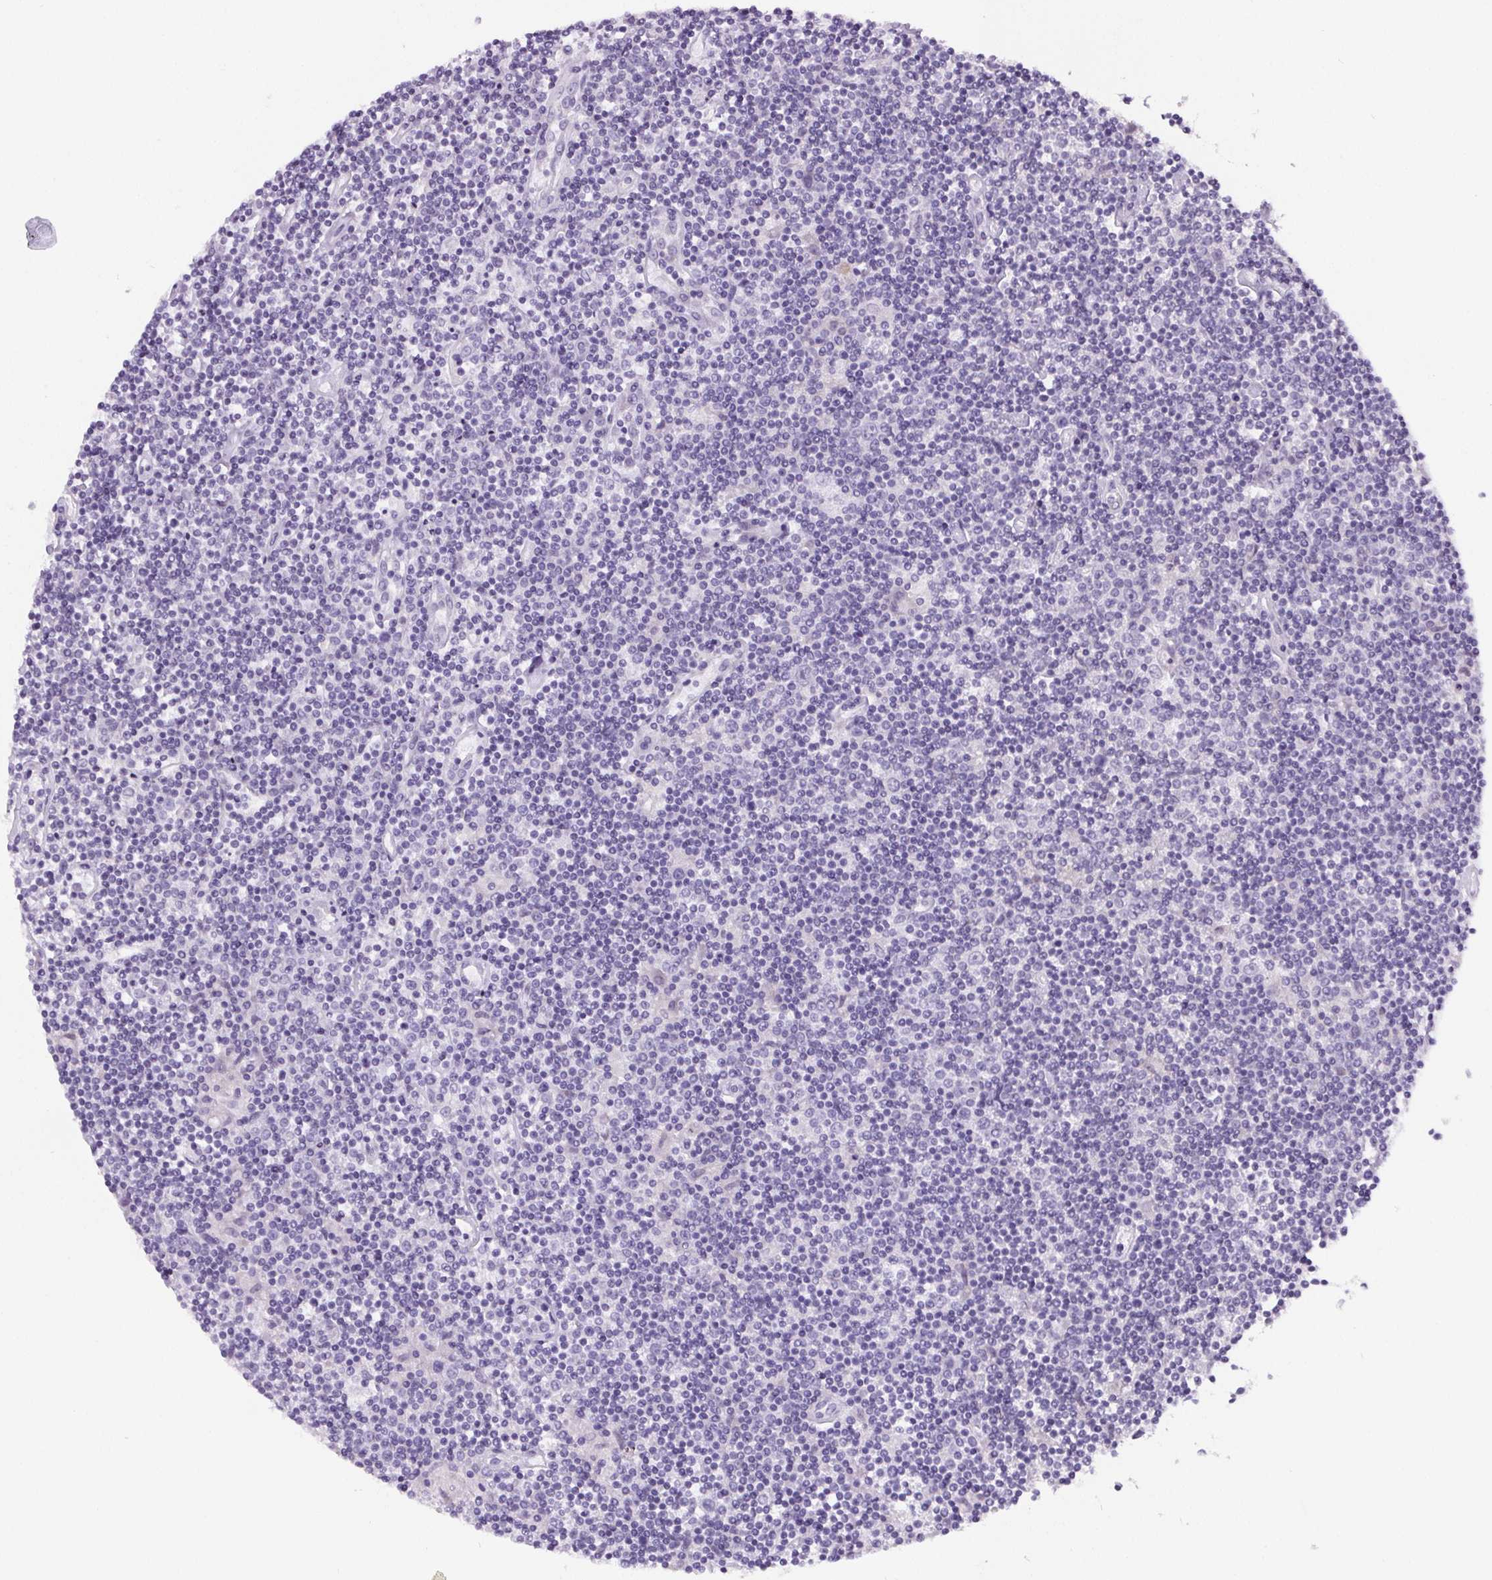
{"staining": {"intensity": "negative", "quantity": "none", "location": "none"}, "tissue": "lymphoma", "cell_type": "Tumor cells", "image_type": "cancer", "snomed": [{"axis": "morphology", "description": "Hodgkin's disease, NOS"}, {"axis": "topography", "description": "Lymph node"}], "caption": "A high-resolution photomicrograph shows IHC staining of Hodgkin's disease, which exhibits no significant staining in tumor cells.", "gene": "CD5L", "patient": {"sex": "male", "age": 40}}